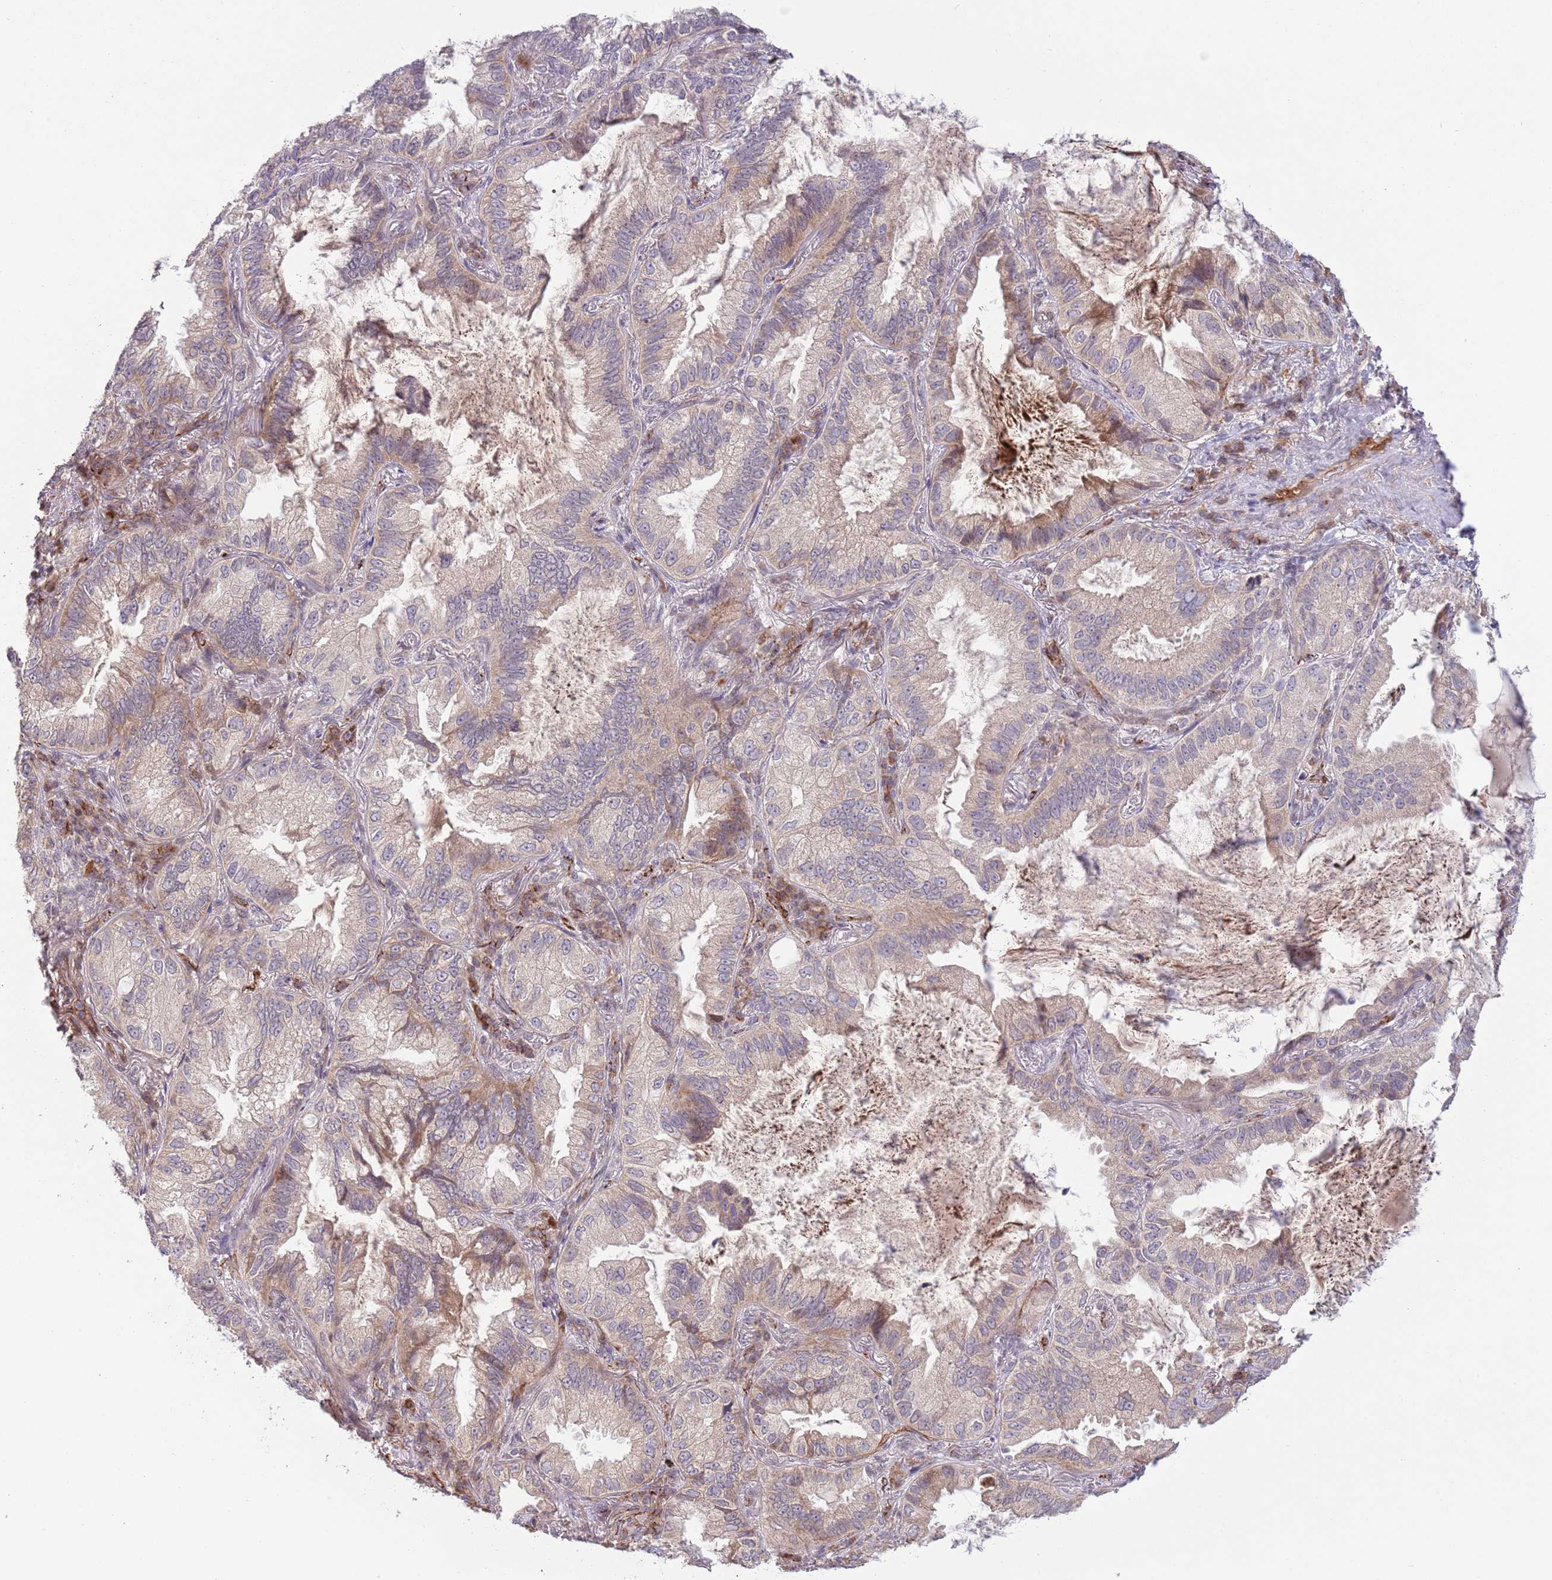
{"staining": {"intensity": "weak", "quantity": "<25%", "location": "cytoplasmic/membranous"}, "tissue": "lung cancer", "cell_type": "Tumor cells", "image_type": "cancer", "snomed": [{"axis": "morphology", "description": "Adenocarcinoma, NOS"}, {"axis": "topography", "description": "Lung"}], "caption": "This is an IHC histopathology image of adenocarcinoma (lung). There is no expression in tumor cells.", "gene": "DPP10", "patient": {"sex": "female", "age": 69}}